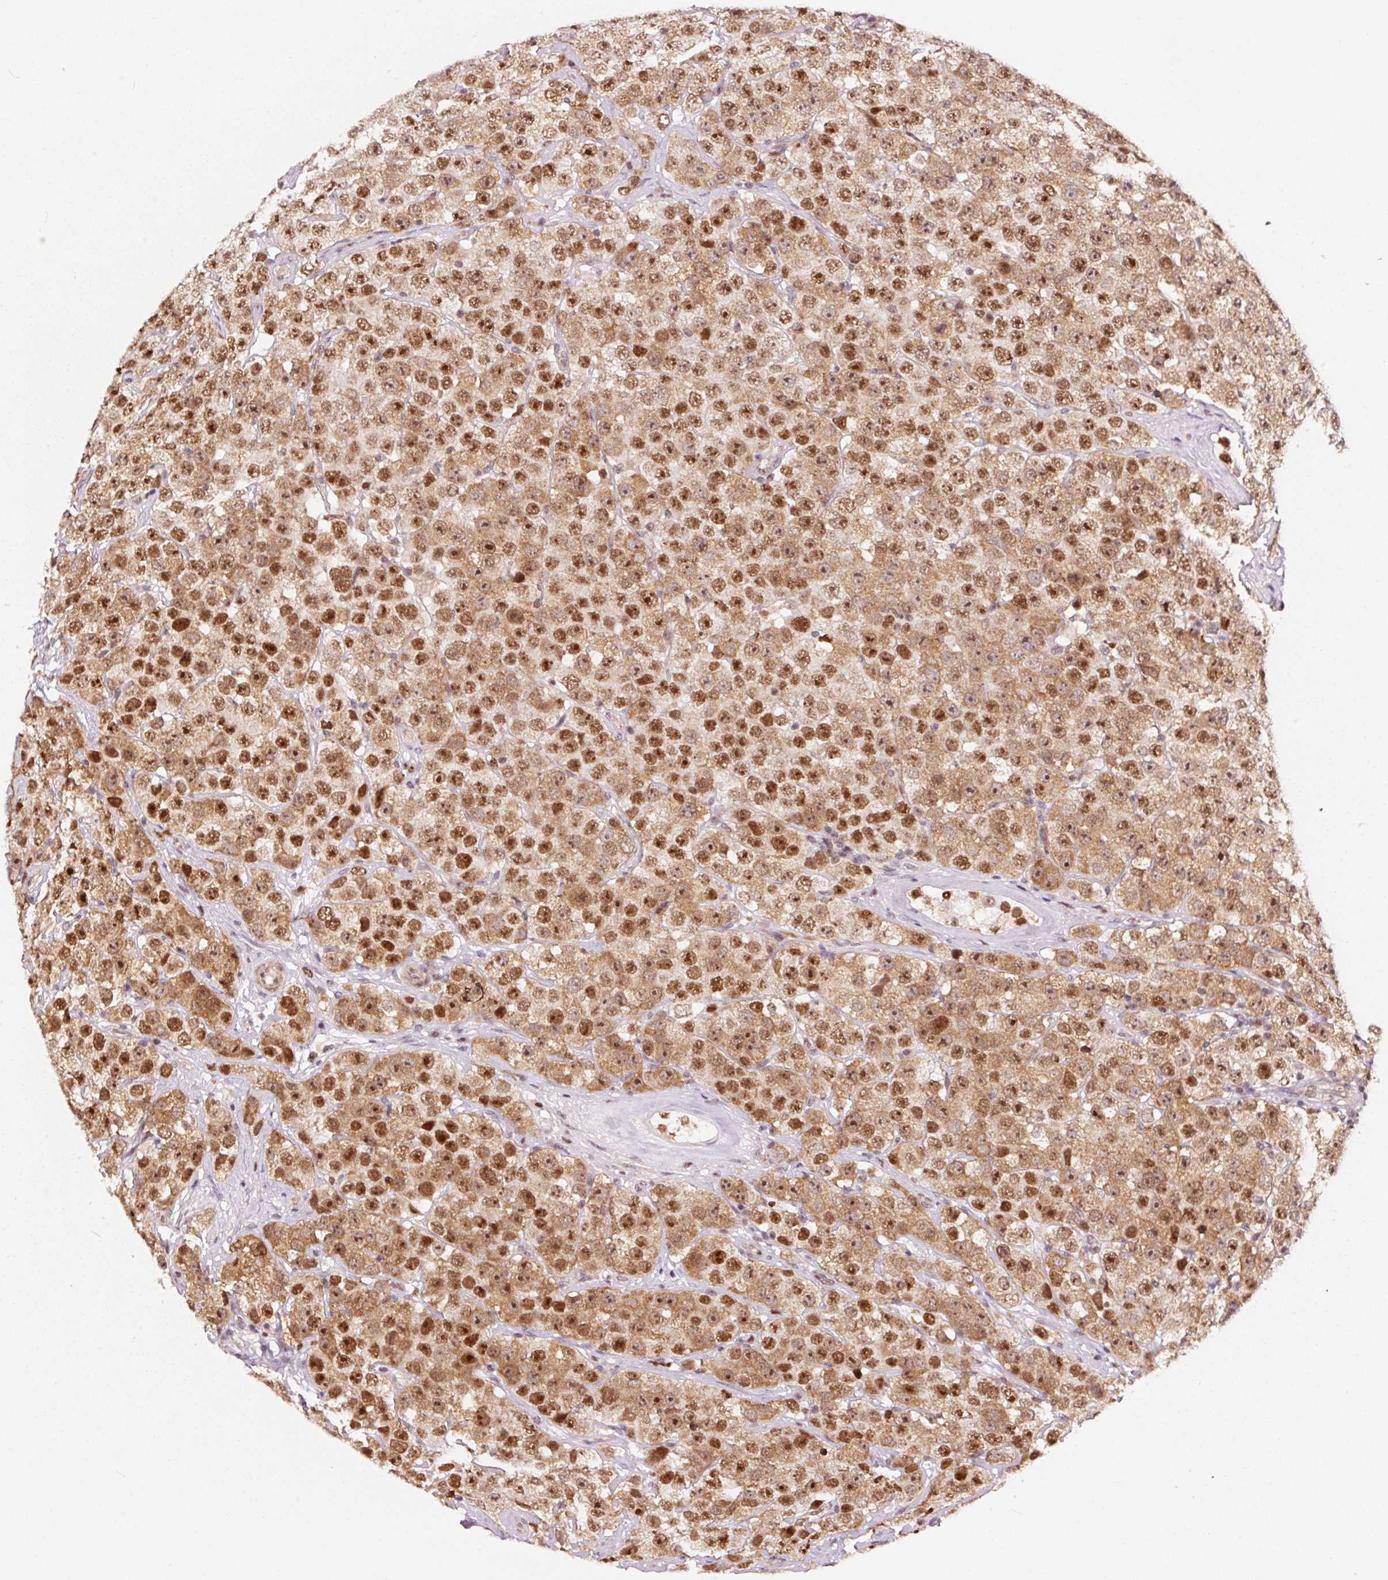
{"staining": {"intensity": "strong", "quantity": ">75%", "location": "cytoplasmic/membranous,nuclear"}, "tissue": "testis cancer", "cell_type": "Tumor cells", "image_type": "cancer", "snomed": [{"axis": "morphology", "description": "Seminoma, NOS"}, {"axis": "topography", "description": "Testis"}], "caption": "An image showing strong cytoplasmic/membranous and nuclear positivity in about >75% of tumor cells in testis seminoma, as visualized by brown immunohistochemical staining.", "gene": "RFC4", "patient": {"sex": "male", "age": 28}}